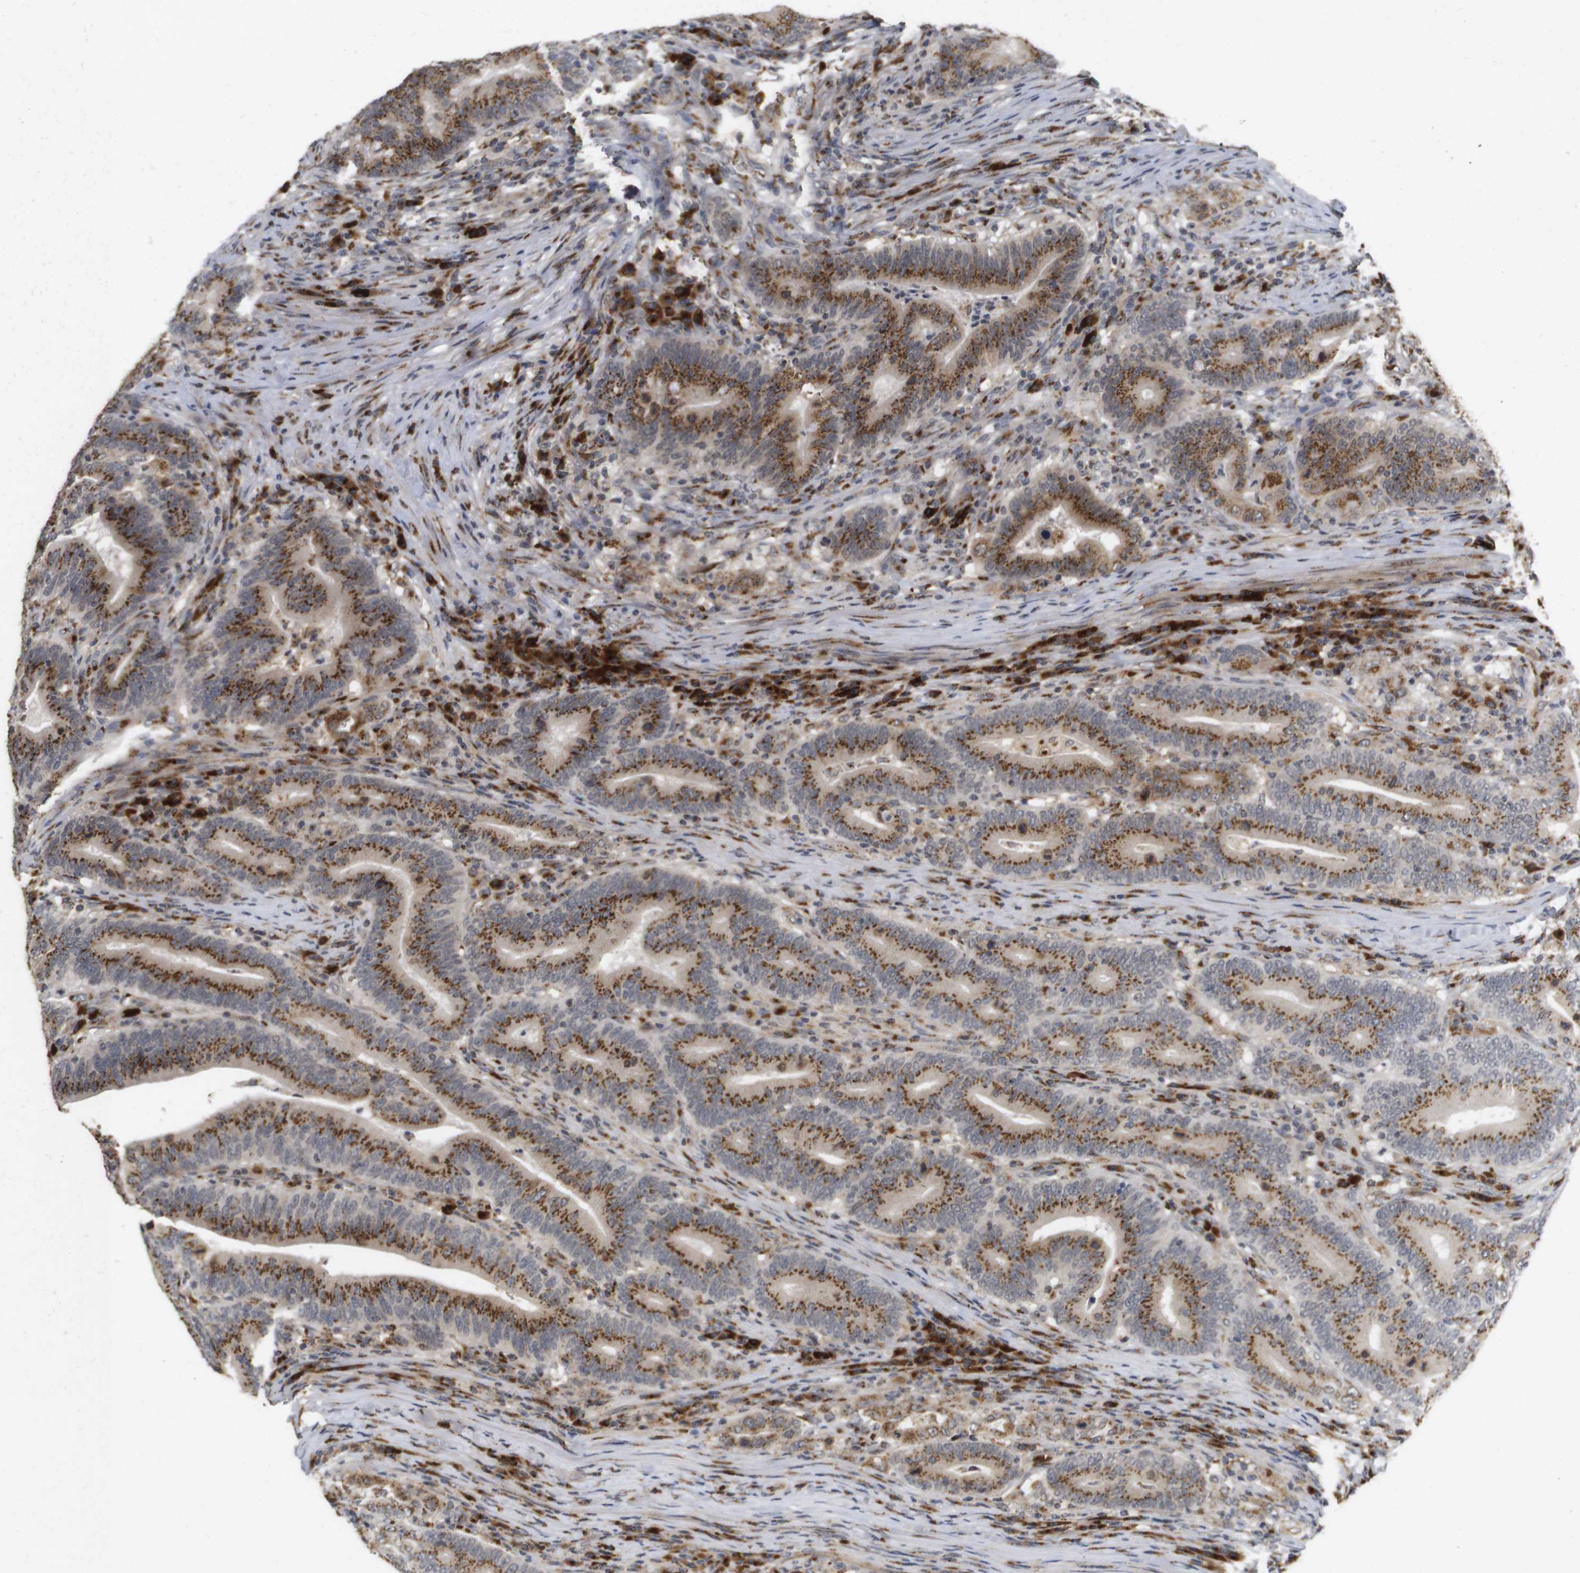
{"staining": {"intensity": "moderate", "quantity": ">75%", "location": "cytoplasmic/membranous"}, "tissue": "colorectal cancer", "cell_type": "Tumor cells", "image_type": "cancer", "snomed": [{"axis": "morphology", "description": "Normal tissue, NOS"}, {"axis": "morphology", "description": "Adenocarcinoma, NOS"}, {"axis": "topography", "description": "Colon"}], "caption": "Colorectal adenocarcinoma stained with DAB (3,3'-diaminobenzidine) IHC displays medium levels of moderate cytoplasmic/membranous expression in about >75% of tumor cells.", "gene": "ZFPL1", "patient": {"sex": "female", "age": 66}}